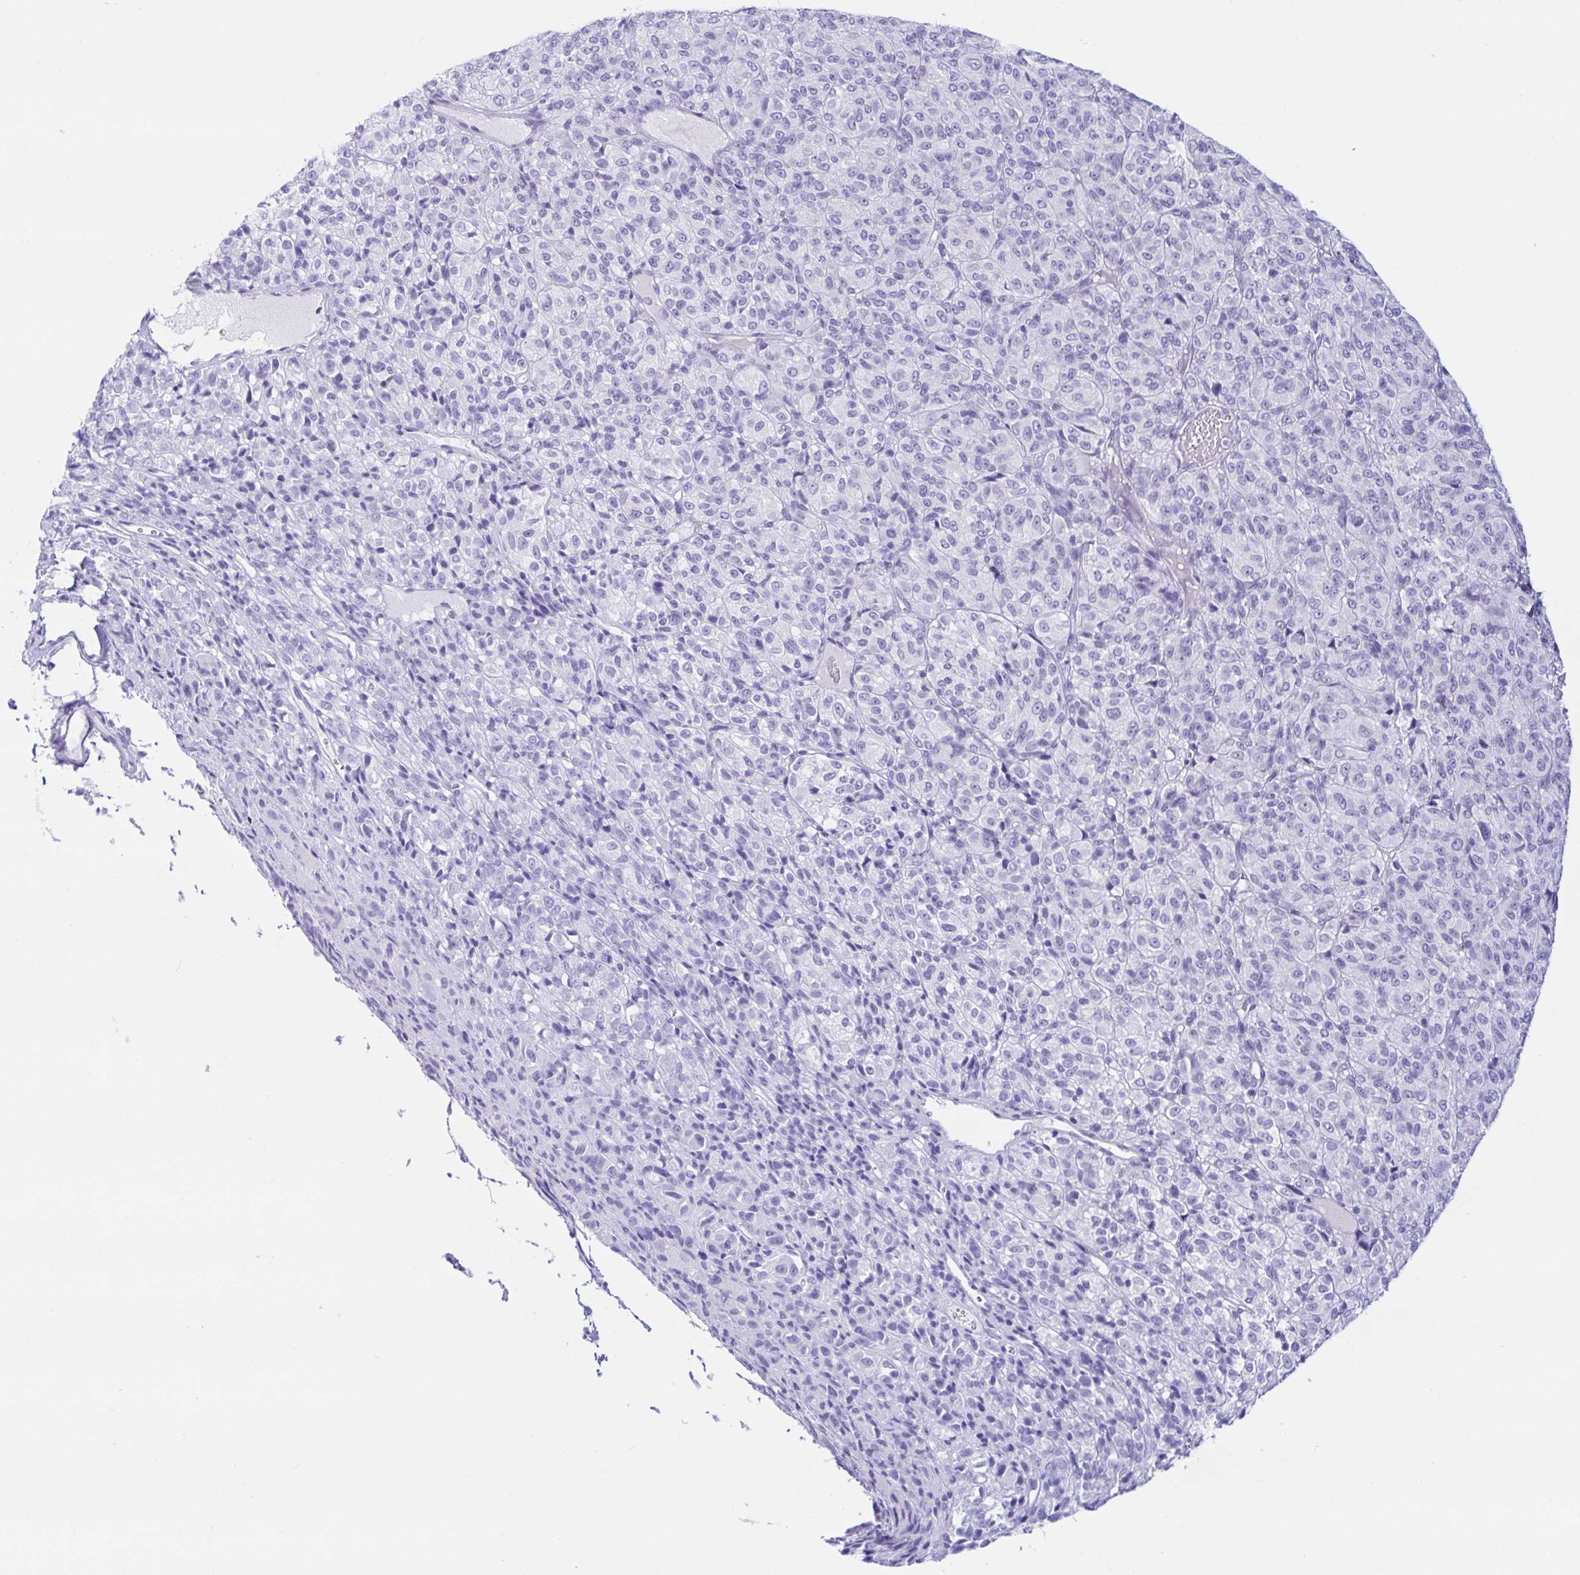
{"staining": {"intensity": "negative", "quantity": "none", "location": "none"}, "tissue": "melanoma", "cell_type": "Tumor cells", "image_type": "cancer", "snomed": [{"axis": "morphology", "description": "Malignant melanoma, Metastatic site"}, {"axis": "topography", "description": "Brain"}], "caption": "A high-resolution photomicrograph shows IHC staining of melanoma, which demonstrates no significant expression in tumor cells. The staining is performed using DAB (3,3'-diaminobenzidine) brown chromogen with nuclei counter-stained in using hematoxylin.", "gene": "PAX8", "patient": {"sex": "female", "age": 56}}